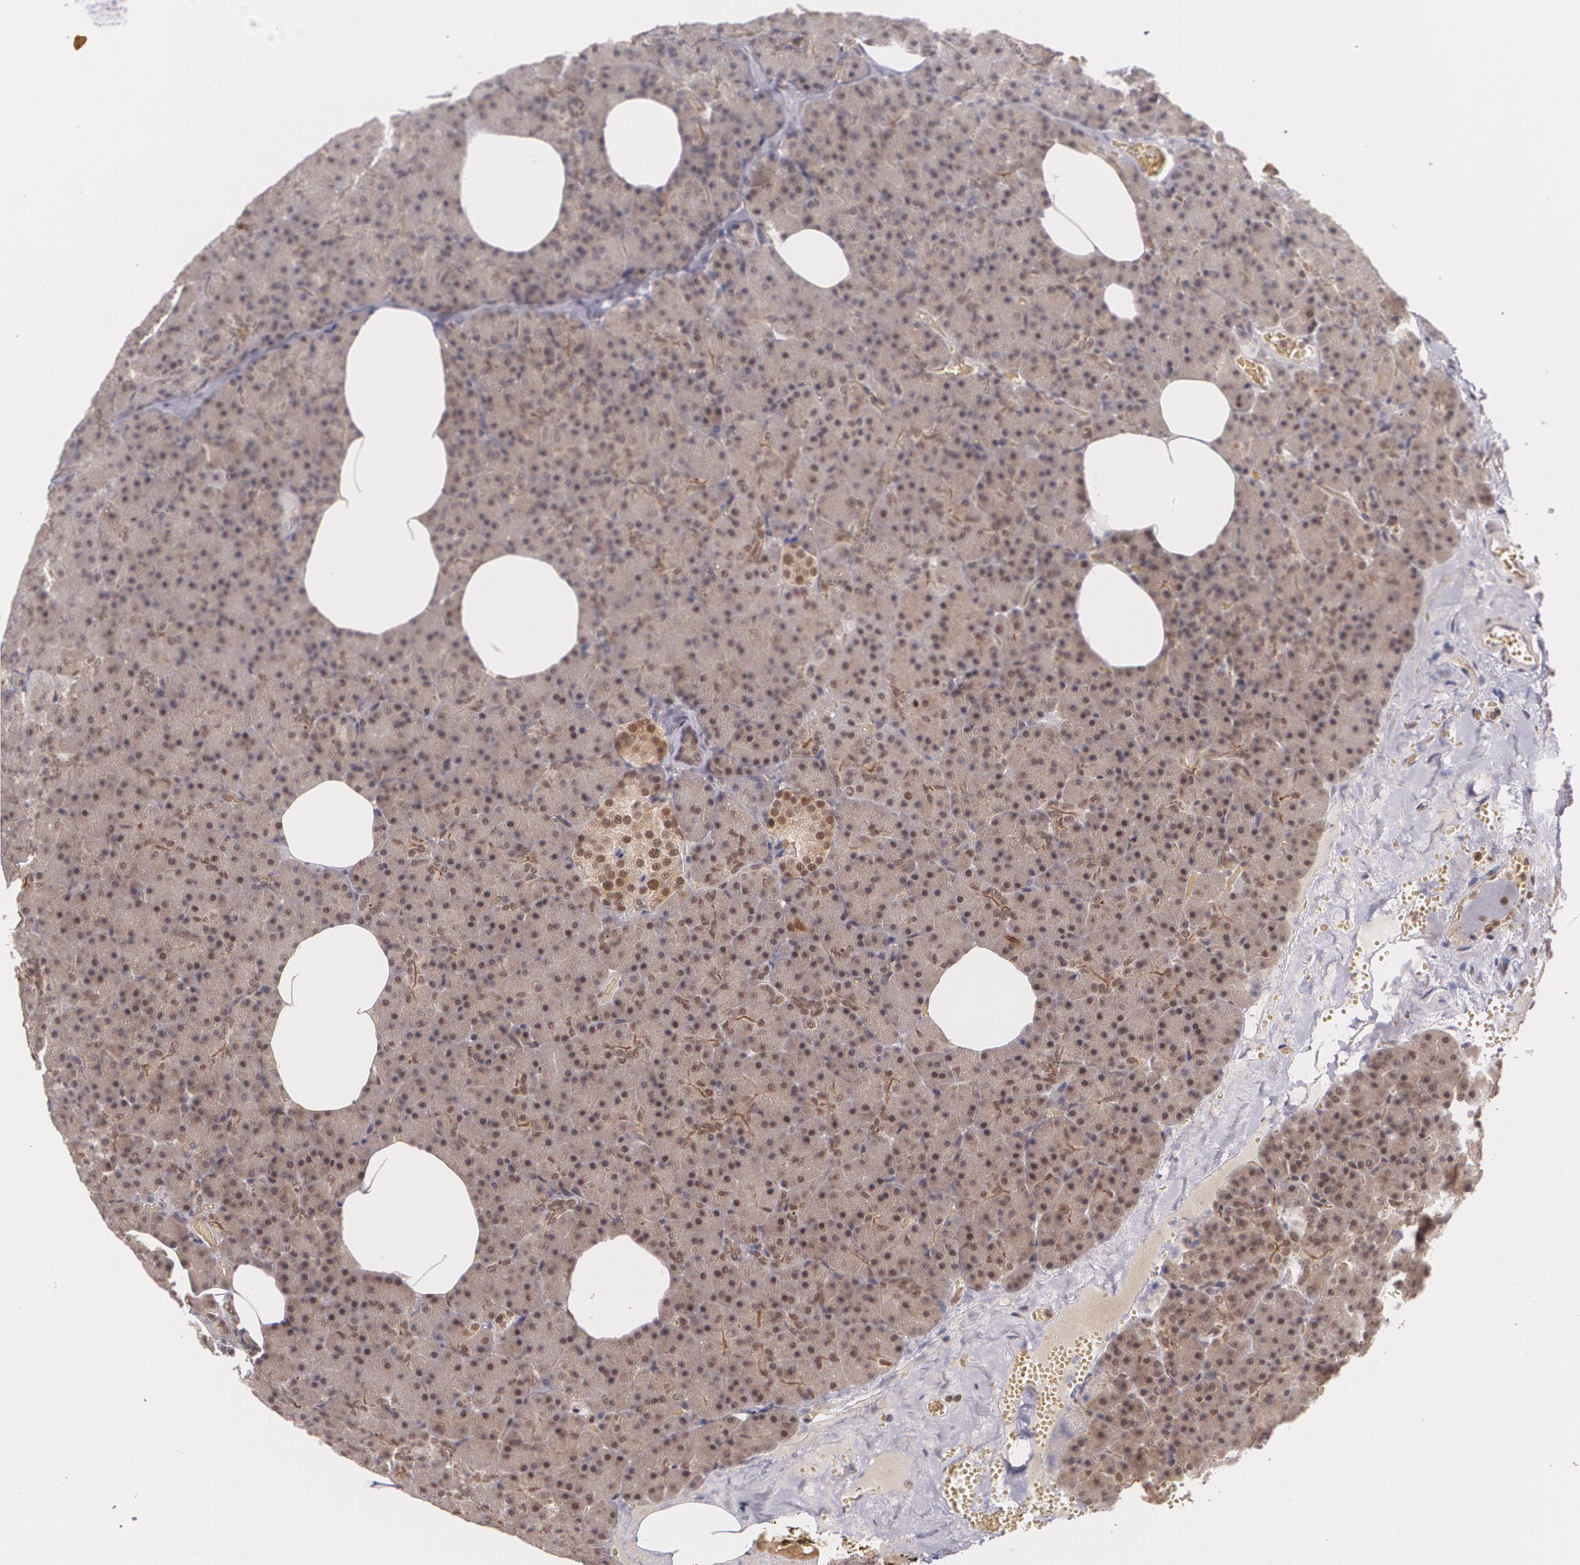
{"staining": {"intensity": "weak", "quantity": "25%-75%", "location": "cytoplasmic/membranous,nuclear"}, "tissue": "pancreas", "cell_type": "Exocrine glandular cells", "image_type": "normal", "snomed": [{"axis": "morphology", "description": "Normal tissue, NOS"}, {"axis": "topography", "description": "Pancreas"}], "caption": "The photomicrograph reveals a brown stain indicating the presence of a protein in the cytoplasmic/membranous,nuclear of exocrine glandular cells in pancreas. The staining was performed using DAB (3,3'-diaminobenzidine), with brown indicating positive protein expression. Nuclei are stained blue with hematoxylin.", "gene": "CUL2", "patient": {"sex": "female", "age": 35}}